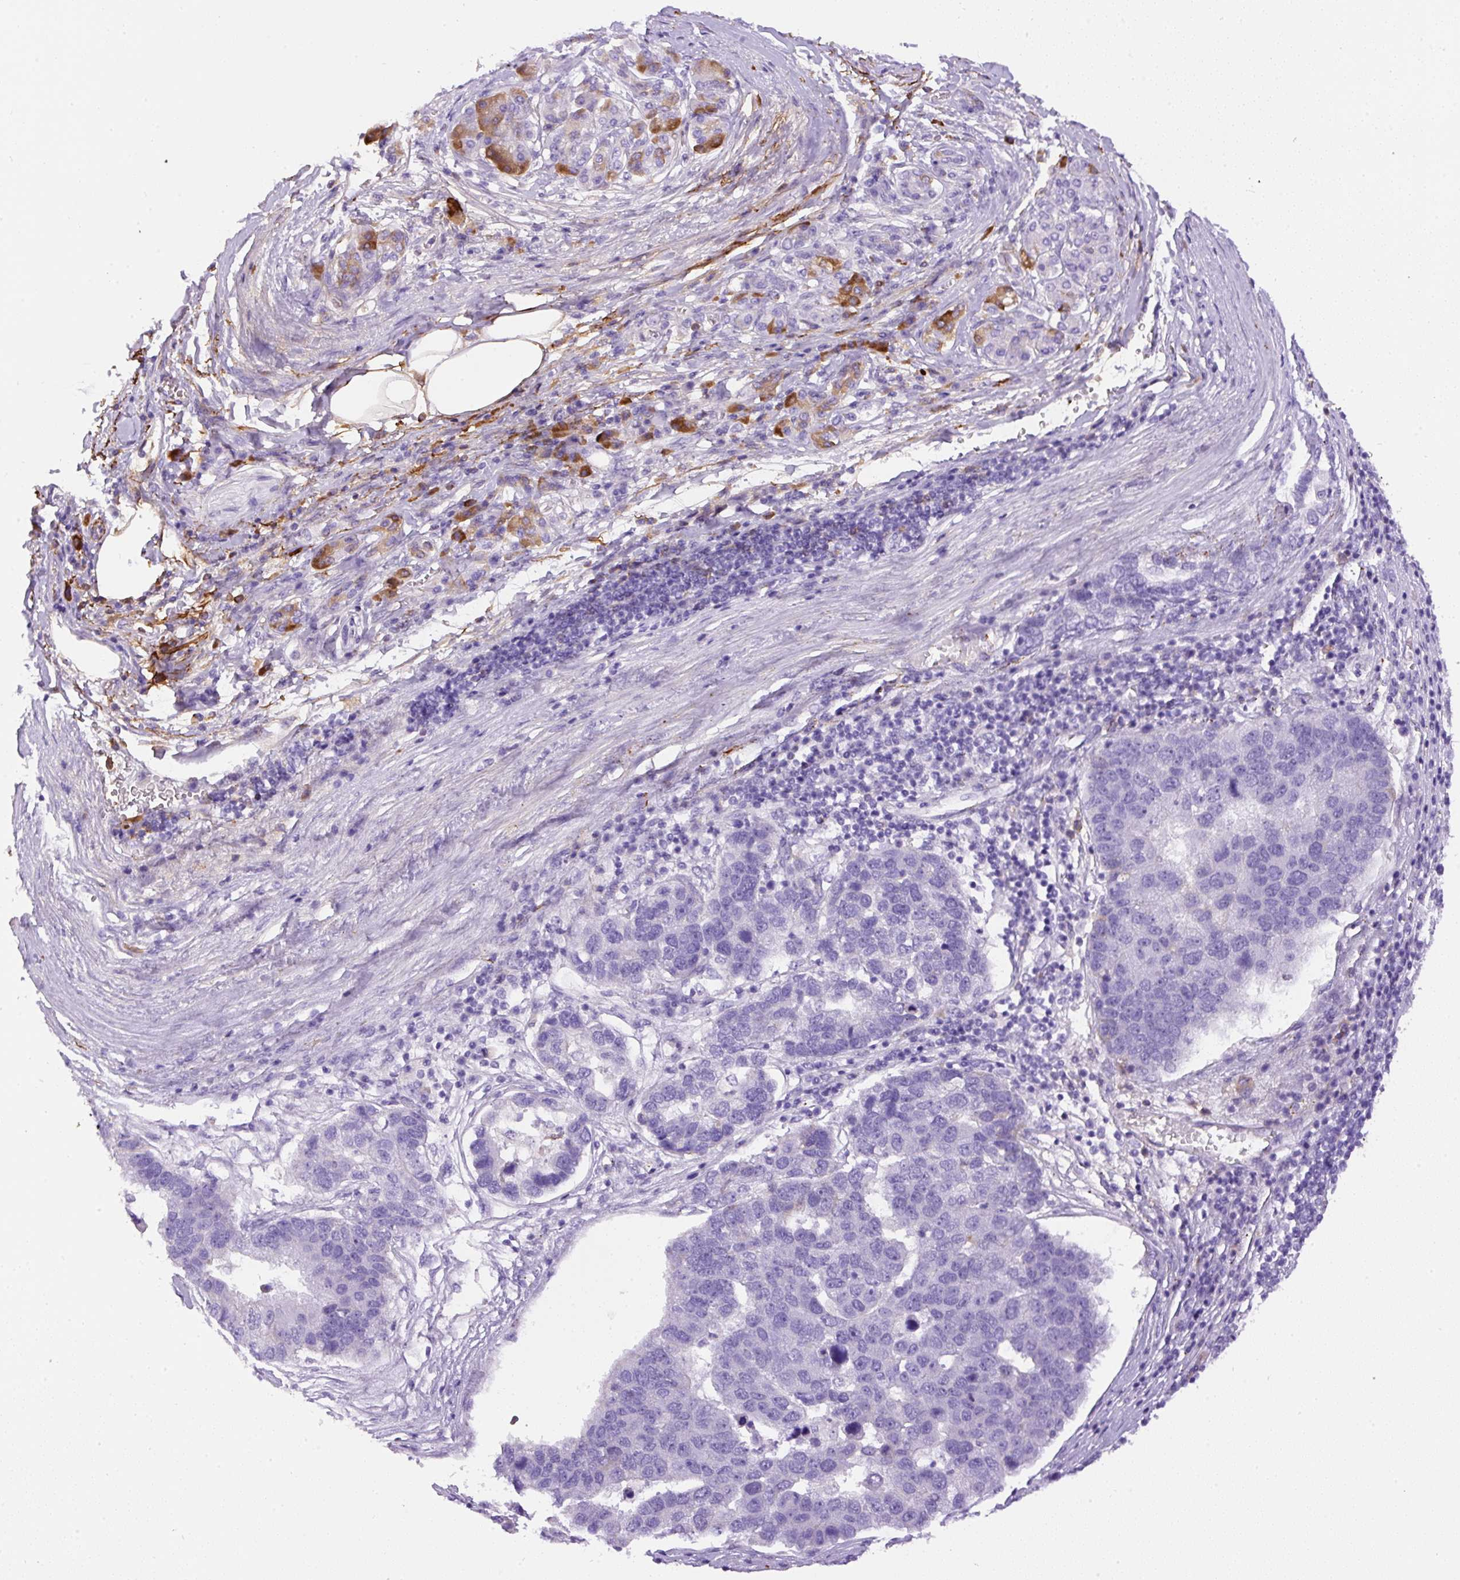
{"staining": {"intensity": "negative", "quantity": "none", "location": "none"}, "tissue": "pancreatic cancer", "cell_type": "Tumor cells", "image_type": "cancer", "snomed": [{"axis": "morphology", "description": "Adenocarcinoma, NOS"}, {"axis": "topography", "description": "Pancreas"}], "caption": "Adenocarcinoma (pancreatic) stained for a protein using immunohistochemistry (IHC) displays no staining tumor cells.", "gene": "APCS", "patient": {"sex": "female", "age": 61}}